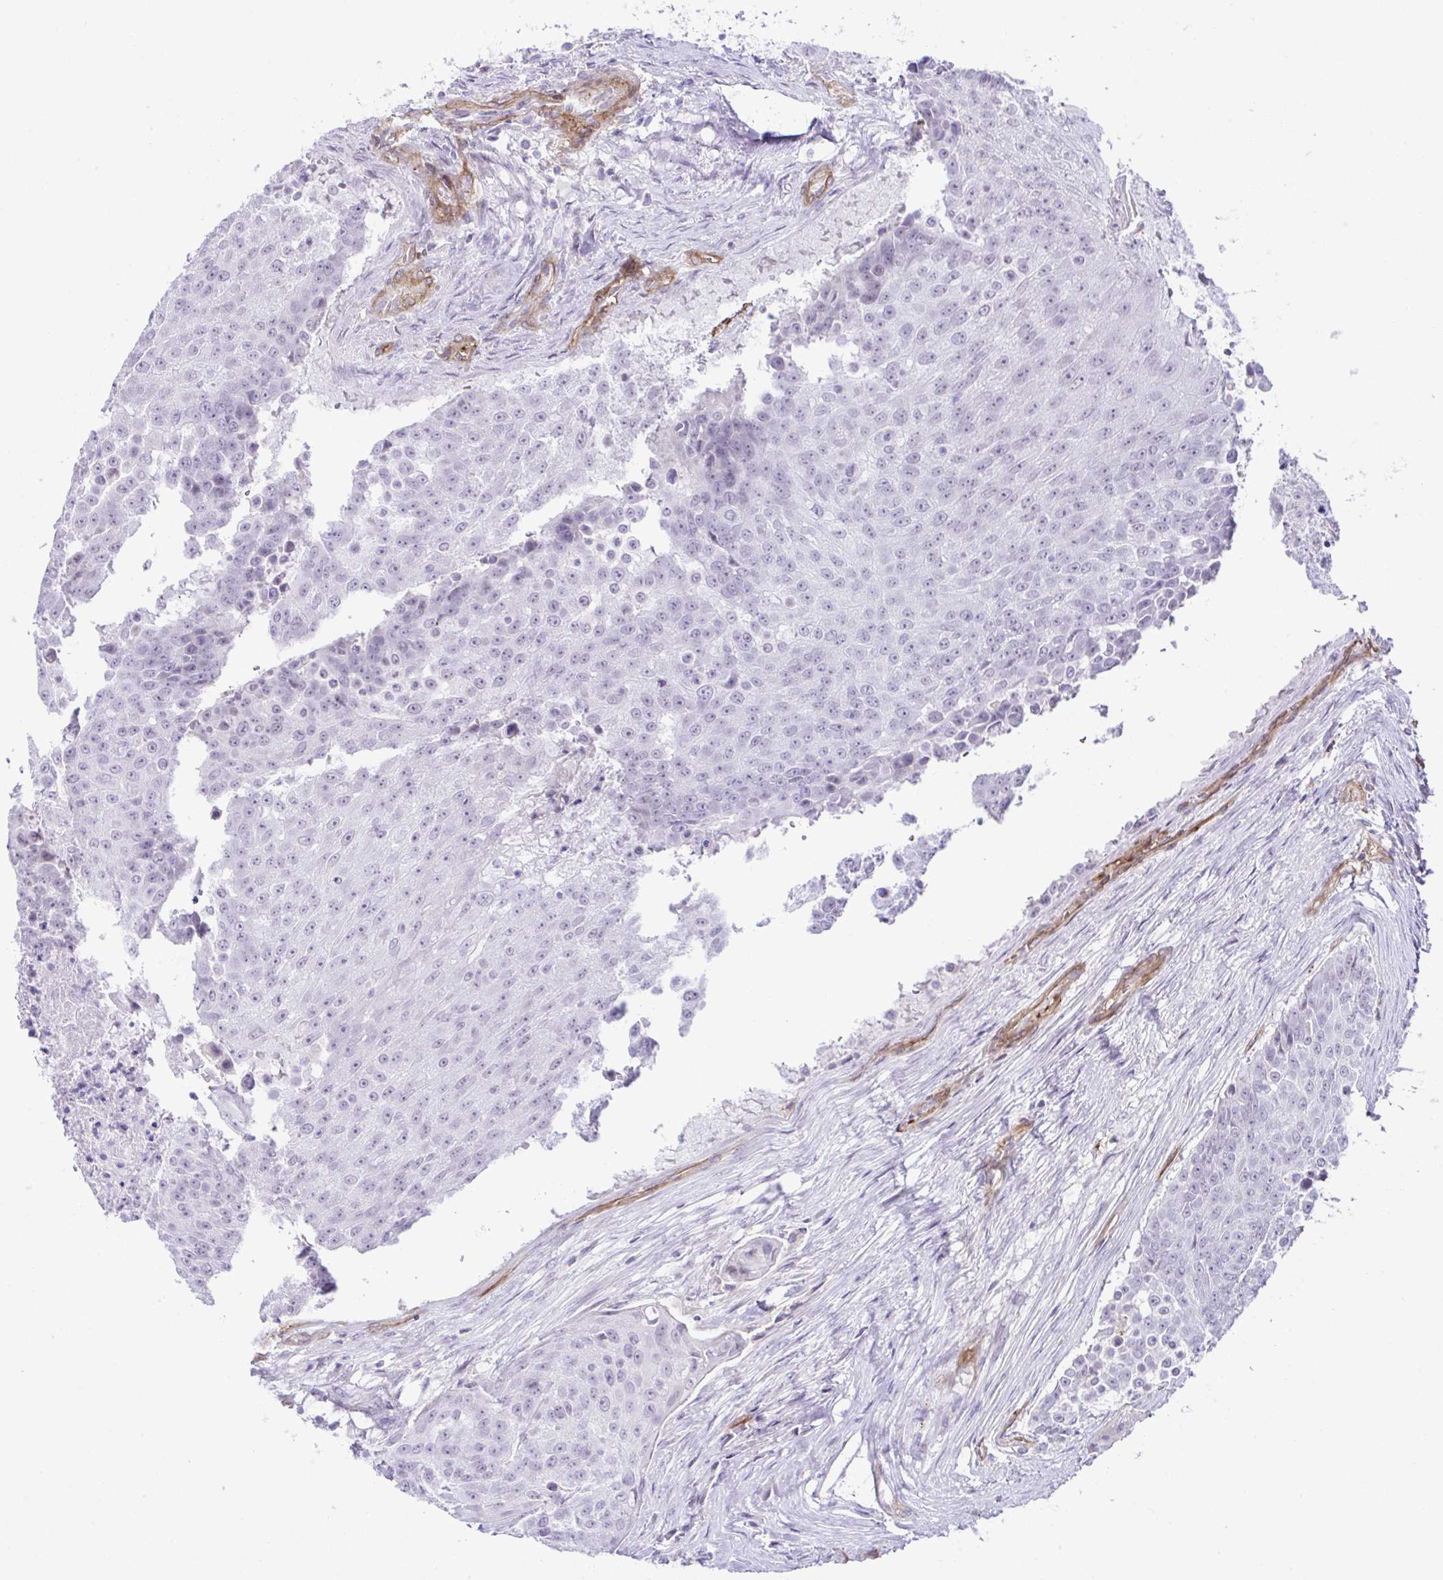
{"staining": {"intensity": "negative", "quantity": "none", "location": "none"}, "tissue": "urothelial cancer", "cell_type": "Tumor cells", "image_type": "cancer", "snomed": [{"axis": "morphology", "description": "Urothelial carcinoma, High grade"}, {"axis": "topography", "description": "Urinary bladder"}], "caption": "Immunohistochemistry (IHC) image of high-grade urothelial carcinoma stained for a protein (brown), which displays no staining in tumor cells.", "gene": "FBXO34", "patient": {"sex": "female", "age": 63}}